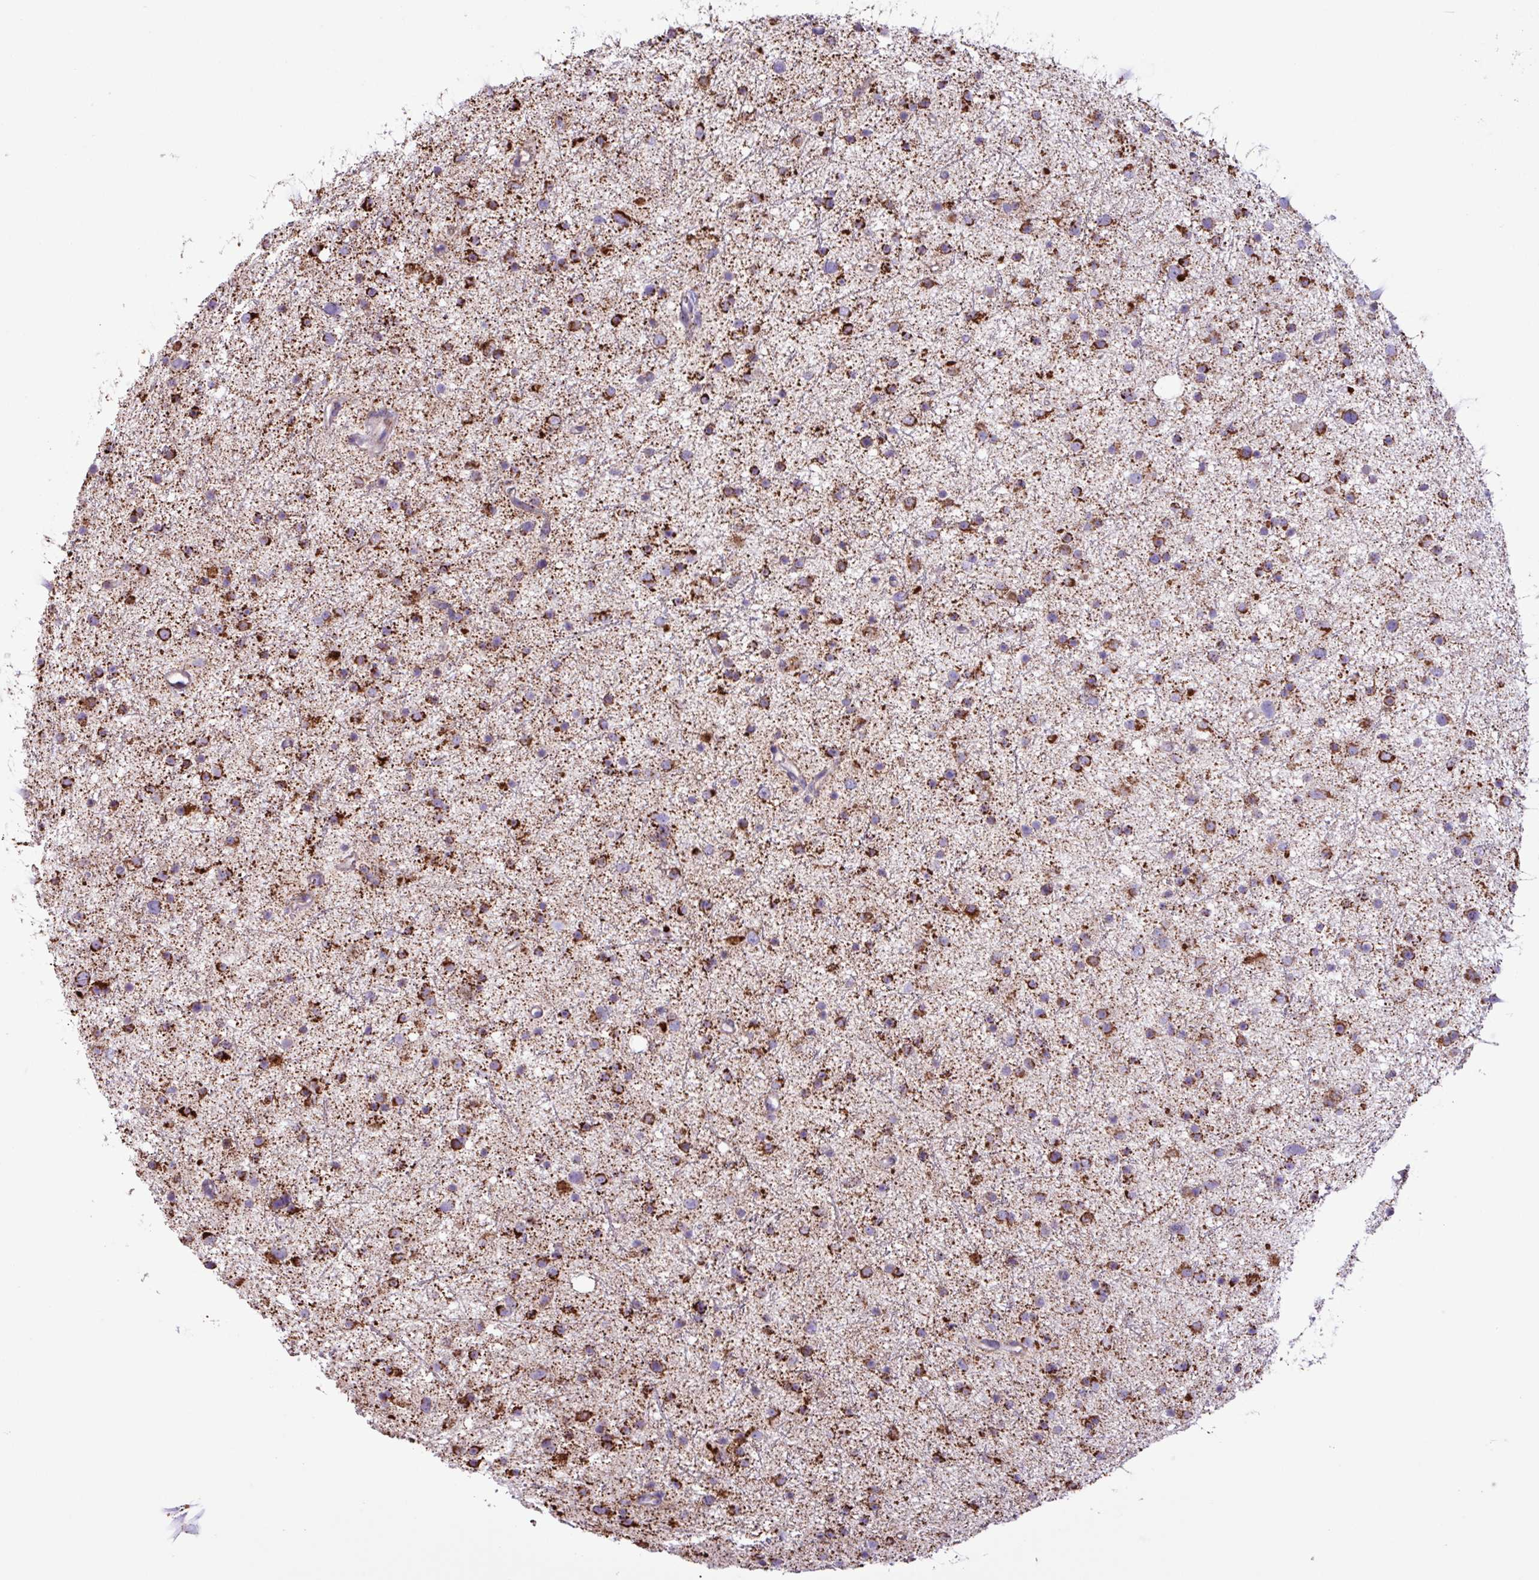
{"staining": {"intensity": "strong", "quantity": ">75%", "location": "cytoplasmic/membranous"}, "tissue": "glioma", "cell_type": "Tumor cells", "image_type": "cancer", "snomed": [{"axis": "morphology", "description": "Glioma, malignant, Low grade"}, {"axis": "topography", "description": "Cerebral cortex"}], "caption": "A brown stain labels strong cytoplasmic/membranous expression of a protein in glioma tumor cells.", "gene": "RTL3", "patient": {"sex": "female", "age": 39}}